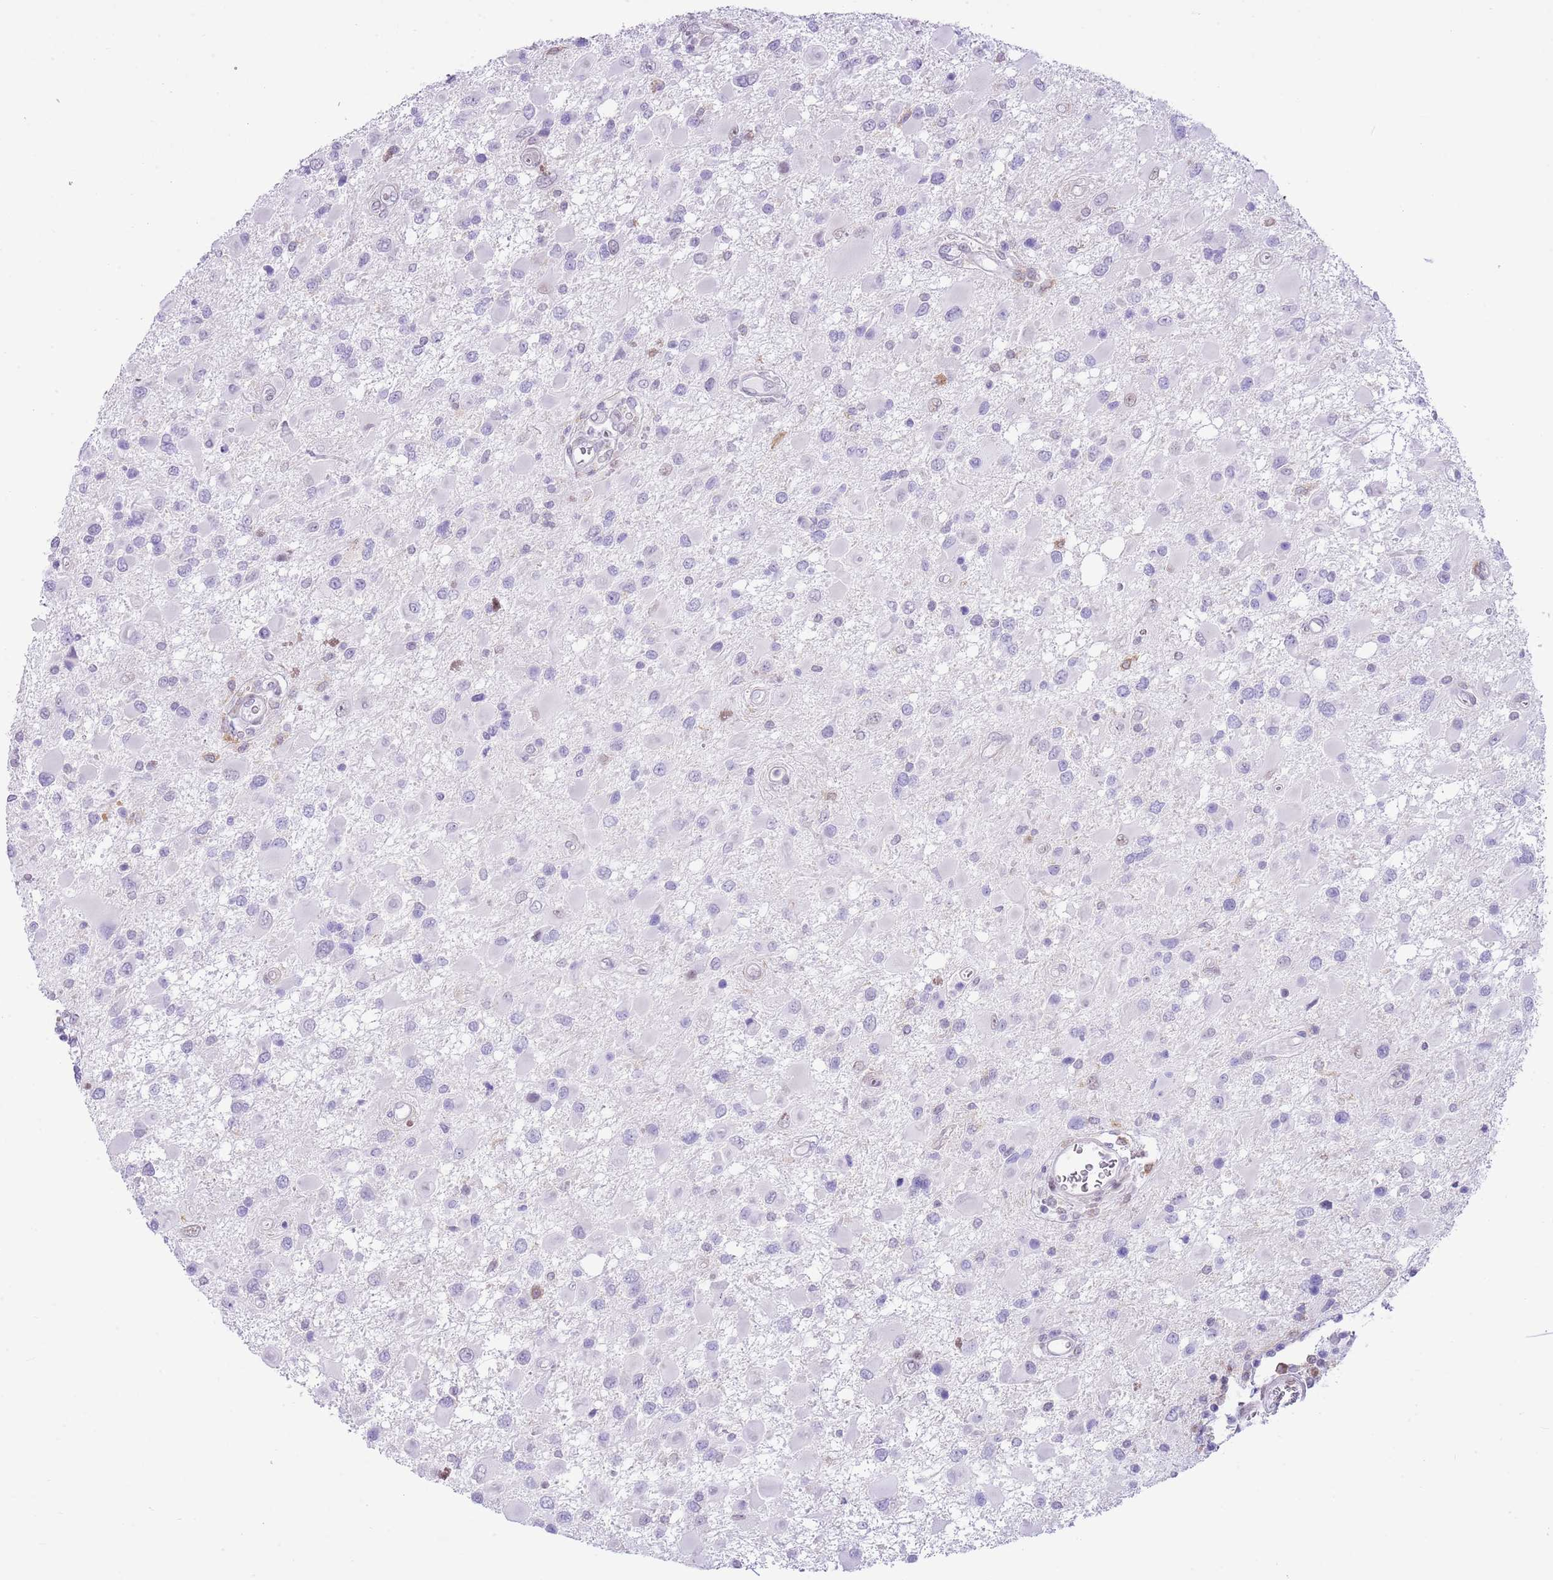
{"staining": {"intensity": "negative", "quantity": "none", "location": "none"}, "tissue": "glioma", "cell_type": "Tumor cells", "image_type": "cancer", "snomed": [{"axis": "morphology", "description": "Glioma, malignant, High grade"}, {"axis": "topography", "description": "Brain"}], "caption": "The histopathology image exhibits no staining of tumor cells in malignant glioma (high-grade).", "gene": "PPP1R17", "patient": {"sex": "male", "age": 53}}